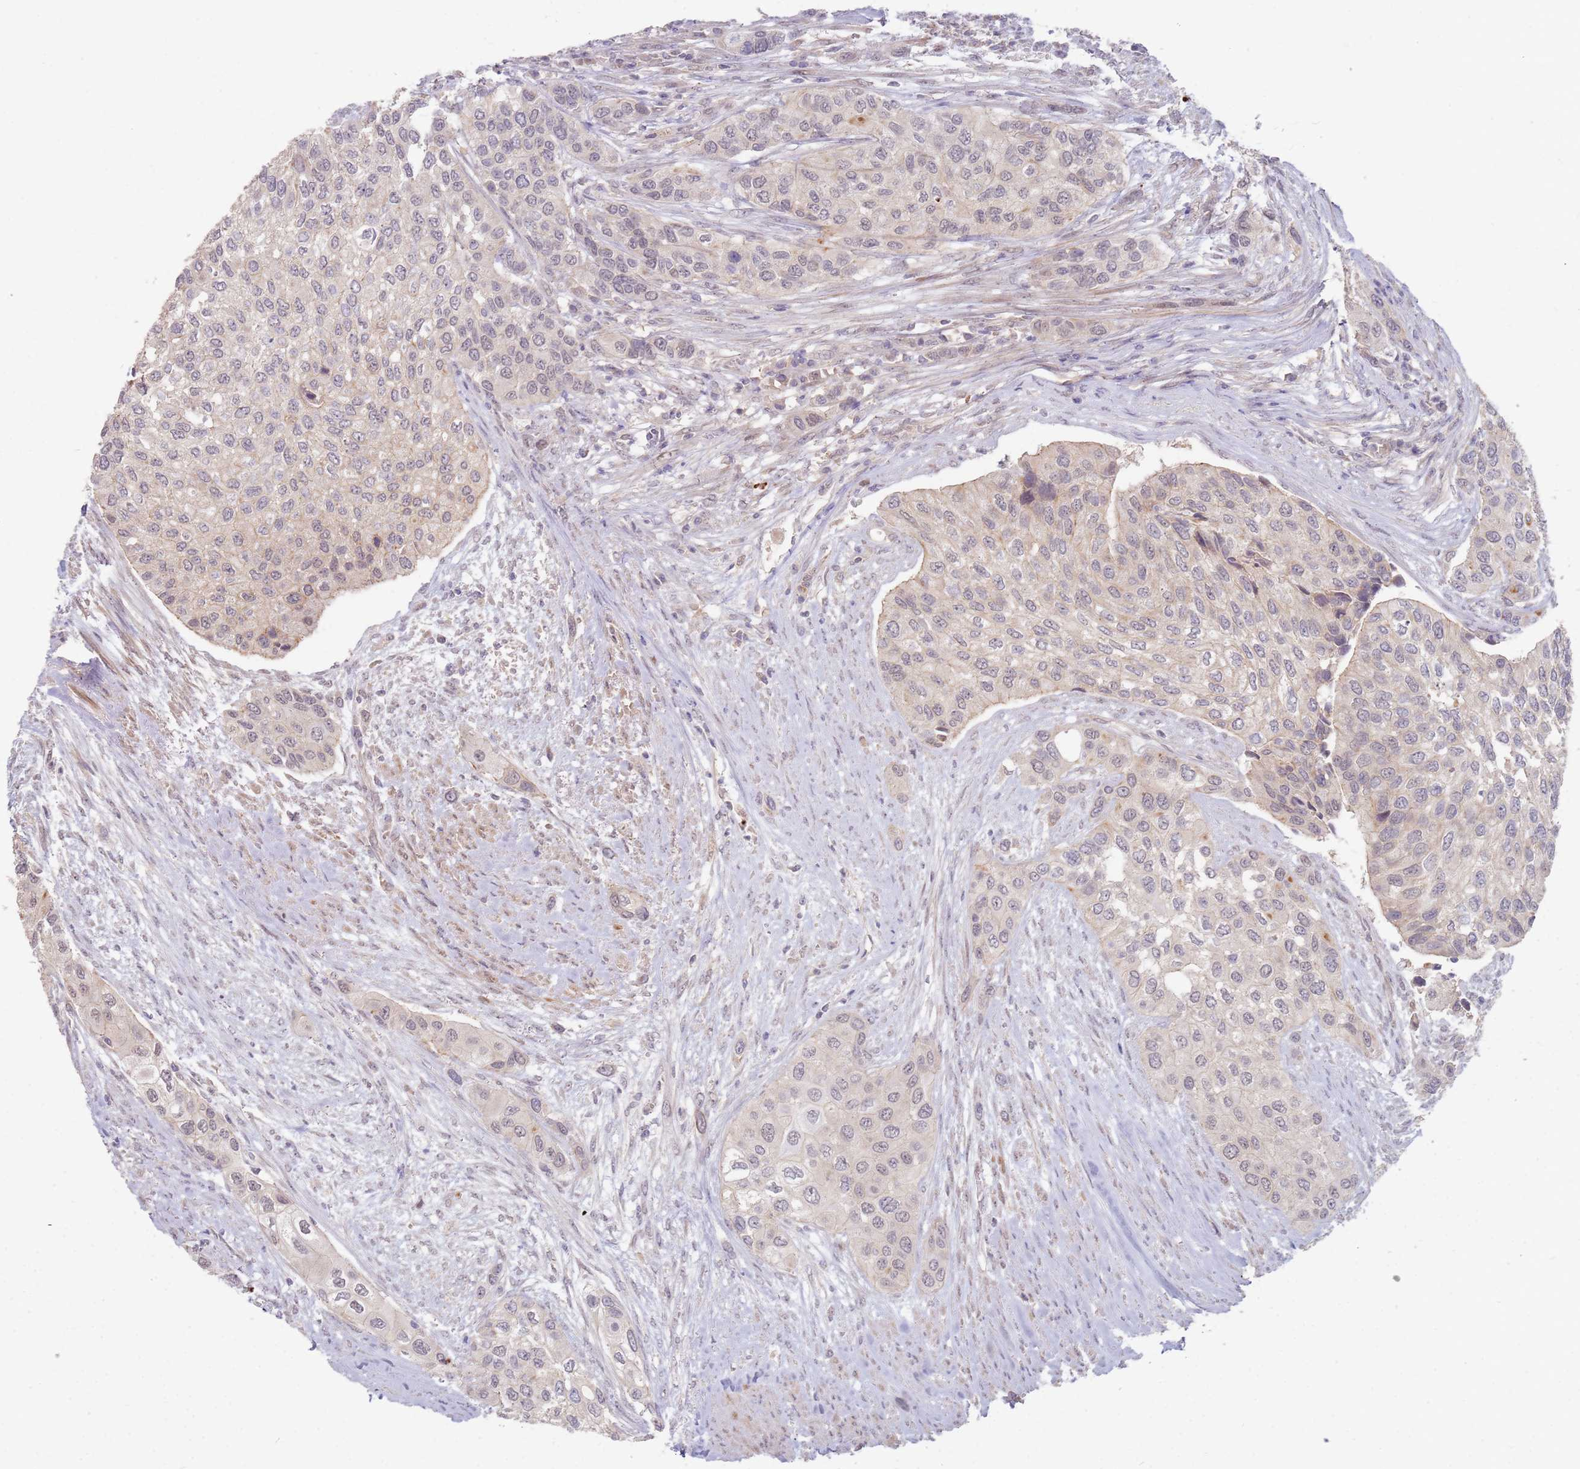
{"staining": {"intensity": "weak", "quantity": "<25%", "location": "cytoplasmic/membranous"}, "tissue": "urothelial cancer", "cell_type": "Tumor cells", "image_type": "cancer", "snomed": [{"axis": "morphology", "description": "Normal tissue, NOS"}, {"axis": "morphology", "description": "Urothelial carcinoma, High grade"}, {"axis": "topography", "description": "Vascular tissue"}, {"axis": "topography", "description": "Urinary bladder"}], "caption": "Immunohistochemistry (IHC) image of high-grade urothelial carcinoma stained for a protein (brown), which demonstrates no staining in tumor cells.", "gene": "MPEG1", "patient": {"sex": "female", "age": 56}}